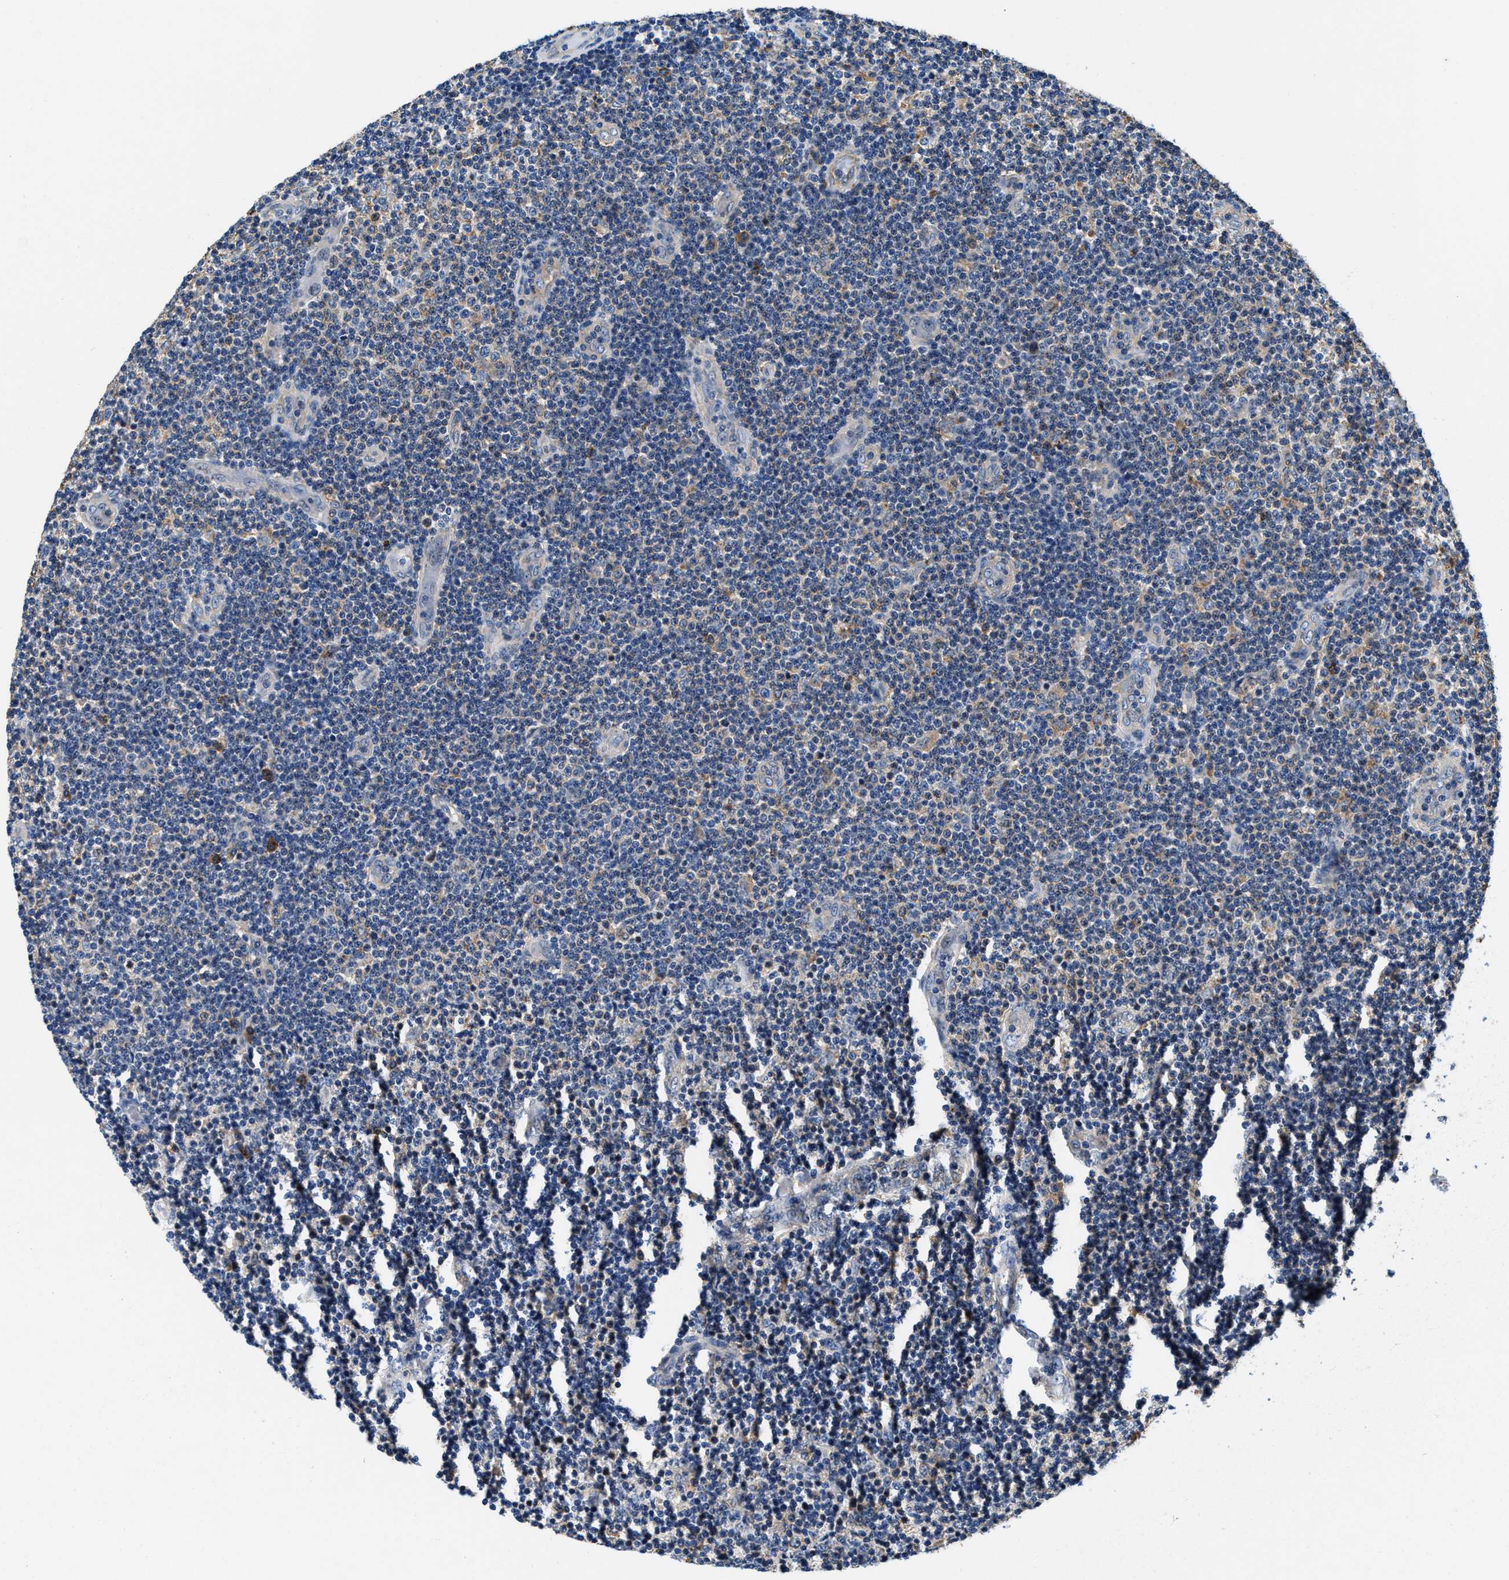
{"staining": {"intensity": "weak", "quantity": "<25%", "location": "cytoplasmic/membranous"}, "tissue": "lymphoma", "cell_type": "Tumor cells", "image_type": "cancer", "snomed": [{"axis": "morphology", "description": "Malignant lymphoma, non-Hodgkin's type, Low grade"}, {"axis": "topography", "description": "Lymph node"}], "caption": "High magnification brightfield microscopy of lymphoma stained with DAB (brown) and counterstained with hematoxylin (blue): tumor cells show no significant positivity. Brightfield microscopy of immunohistochemistry stained with DAB (3,3'-diaminobenzidine) (brown) and hematoxylin (blue), captured at high magnification.", "gene": "PPP1R9B", "patient": {"sex": "male", "age": 83}}